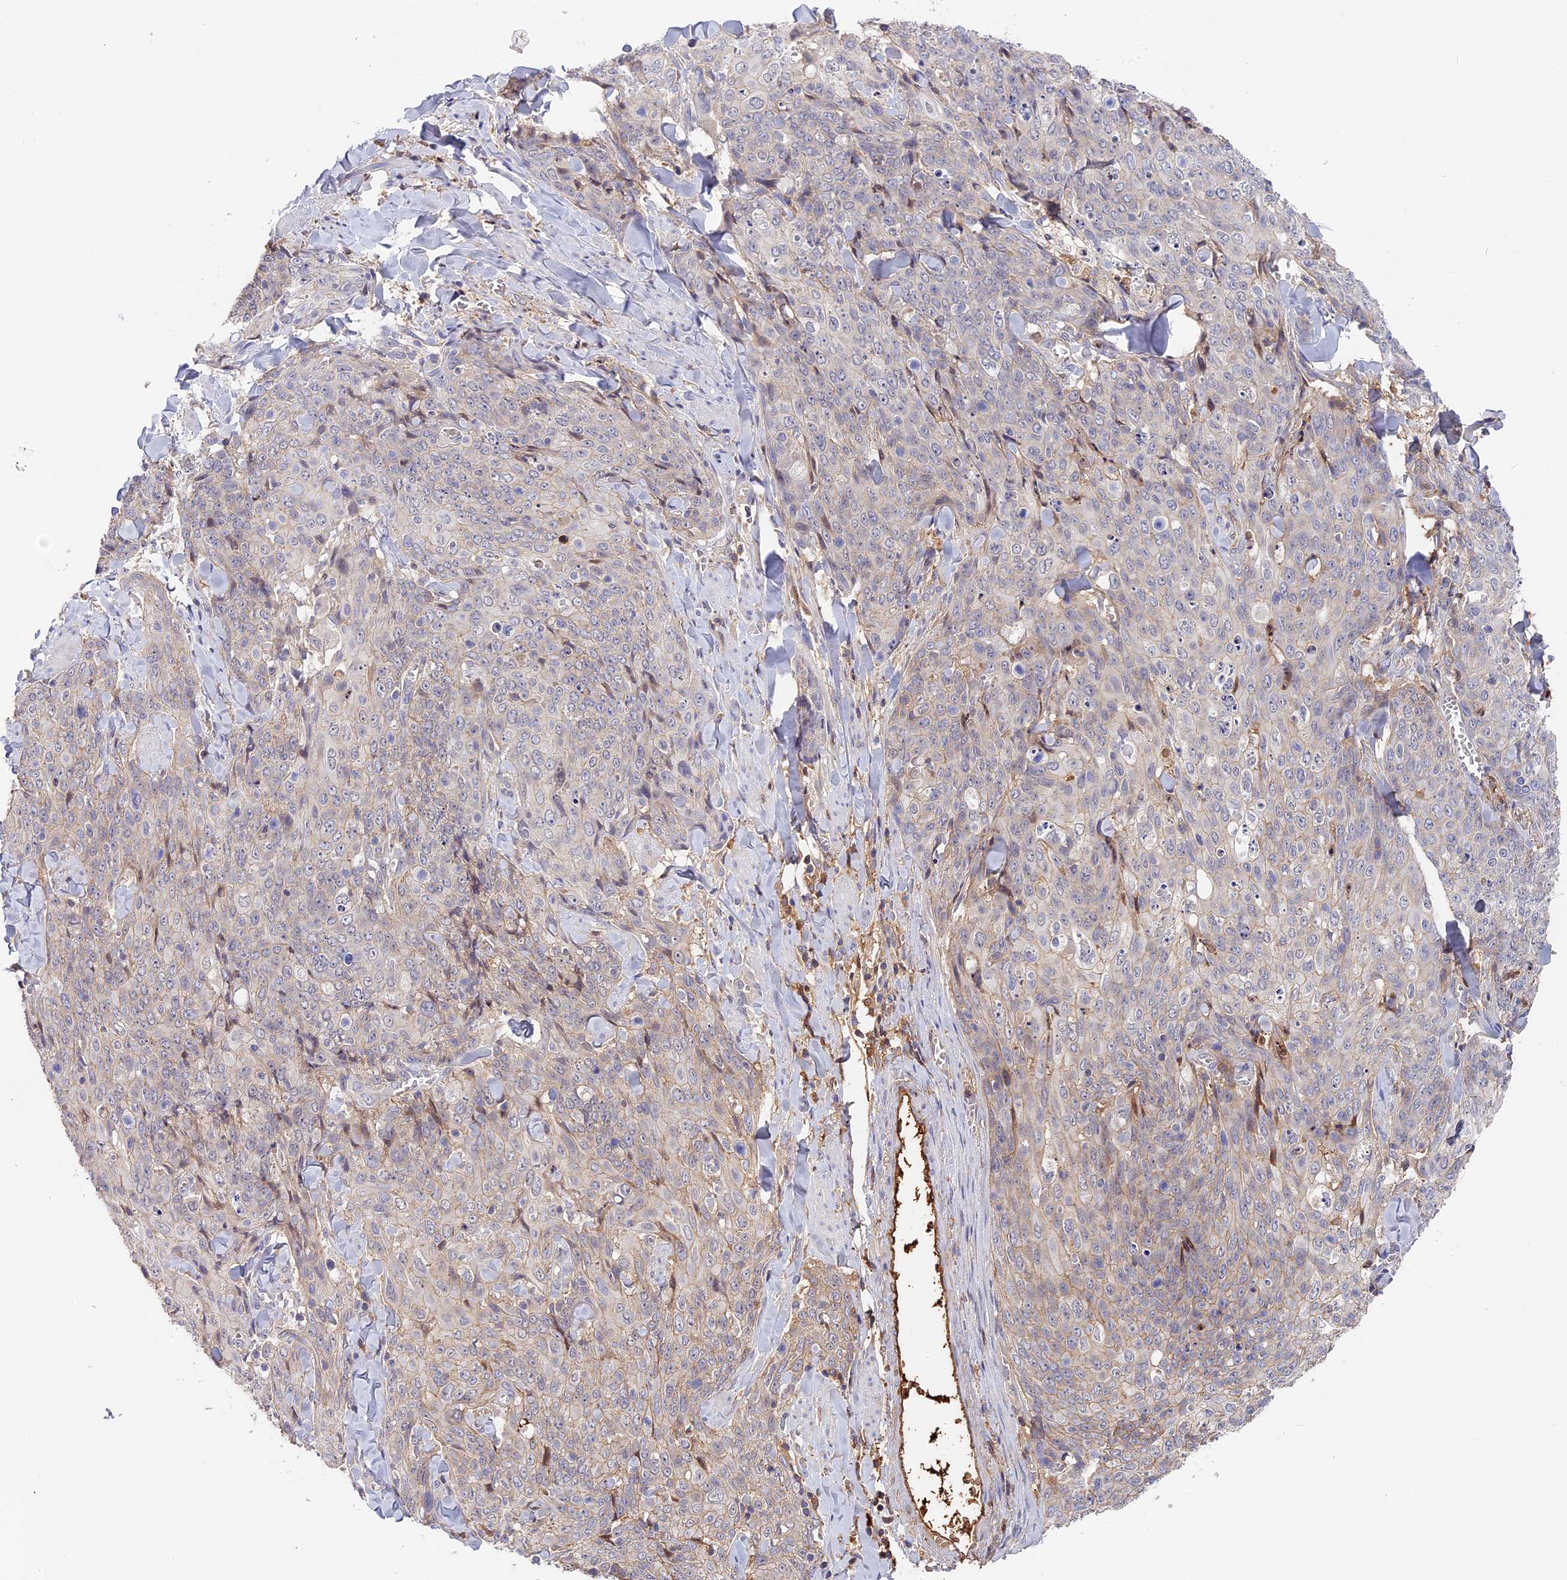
{"staining": {"intensity": "negative", "quantity": "none", "location": "none"}, "tissue": "skin cancer", "cell_type": "Tumor cells", "image_type": "cancer", "snomed": [{"axis": "morphology", "description": "Squamous cell carcinoma, NOS"}, {"axis": "topography", "description": "Skin"}, {"axis": "topography", "description": "Vulva"}], "caption": "This is a histopathology image of immunohistochemistry (IHC) staining of skin squamous cell carcinoma, which shows no staining in tumor cells. (DAB (3,3'-diaminobenzidine) IHC visualized using brightfield microscopy, high magnification).", "gene": "ADGRD1", "patient": {"sex": "female", "age": 85}}